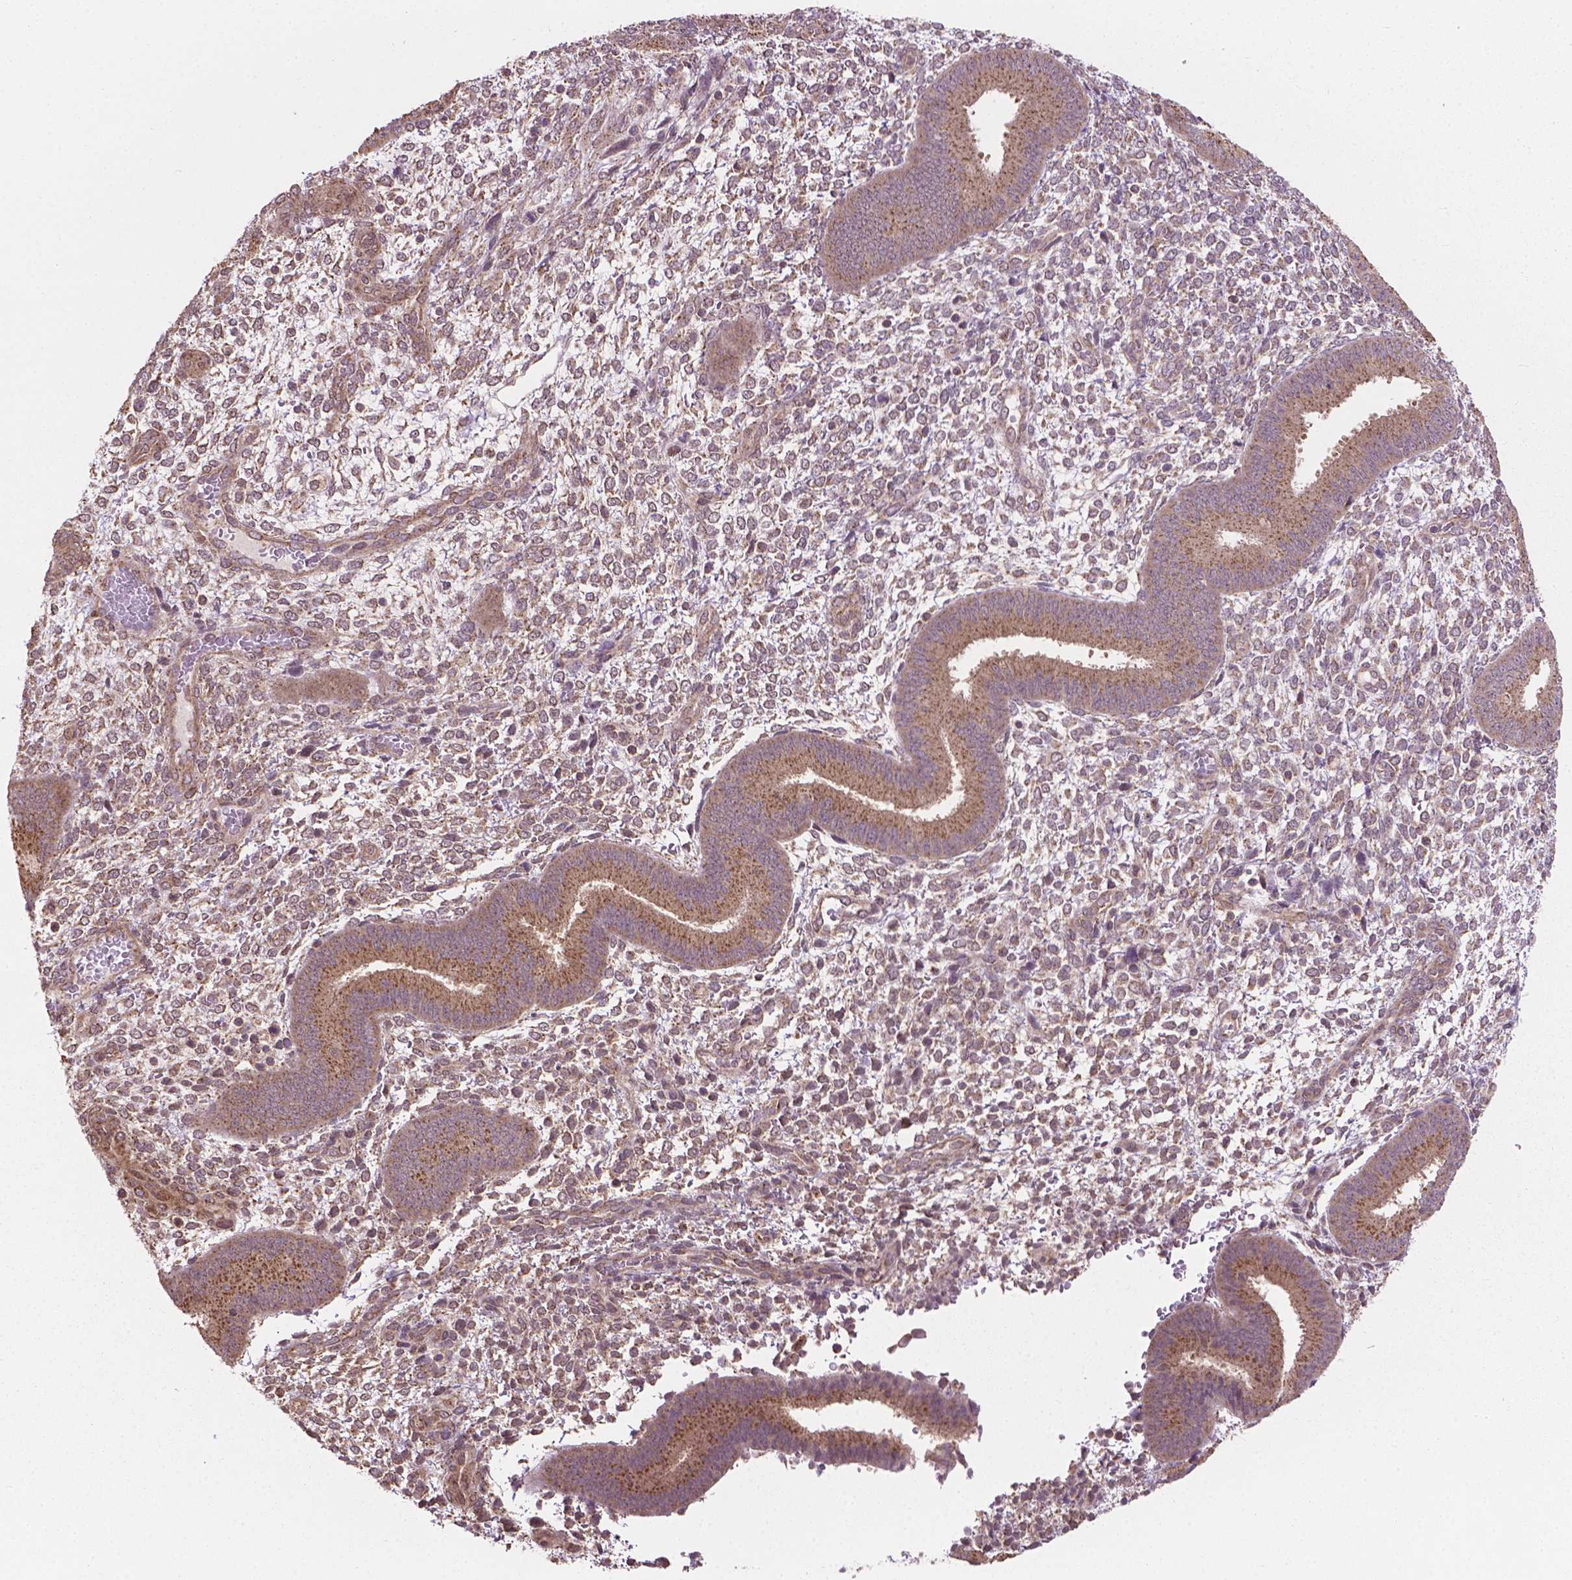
{"staining": {"intensity": "weak", "quantity": "<25%", "location": "cytoplasmic/membranous"}, "tissue": "endometrium", "cell_type": "Cells in endometrial stroma", "image_type": "normal", "snomed": [{"axis": "morphology", "description": "Normal tissue, NOS"}, {"axis": "topography", "description": "Endometrium"}], "caption": "High magnification brightfield microscopy of normal endometrium stained with DAB (3,3'-diaminobenzidine) (brown) and counterstained with hematoxylin (blue): cells in endometrial stroma show no significant positivity.", "gene": "PPP1CB", "patient": {"sex": "female", "age": 39}}